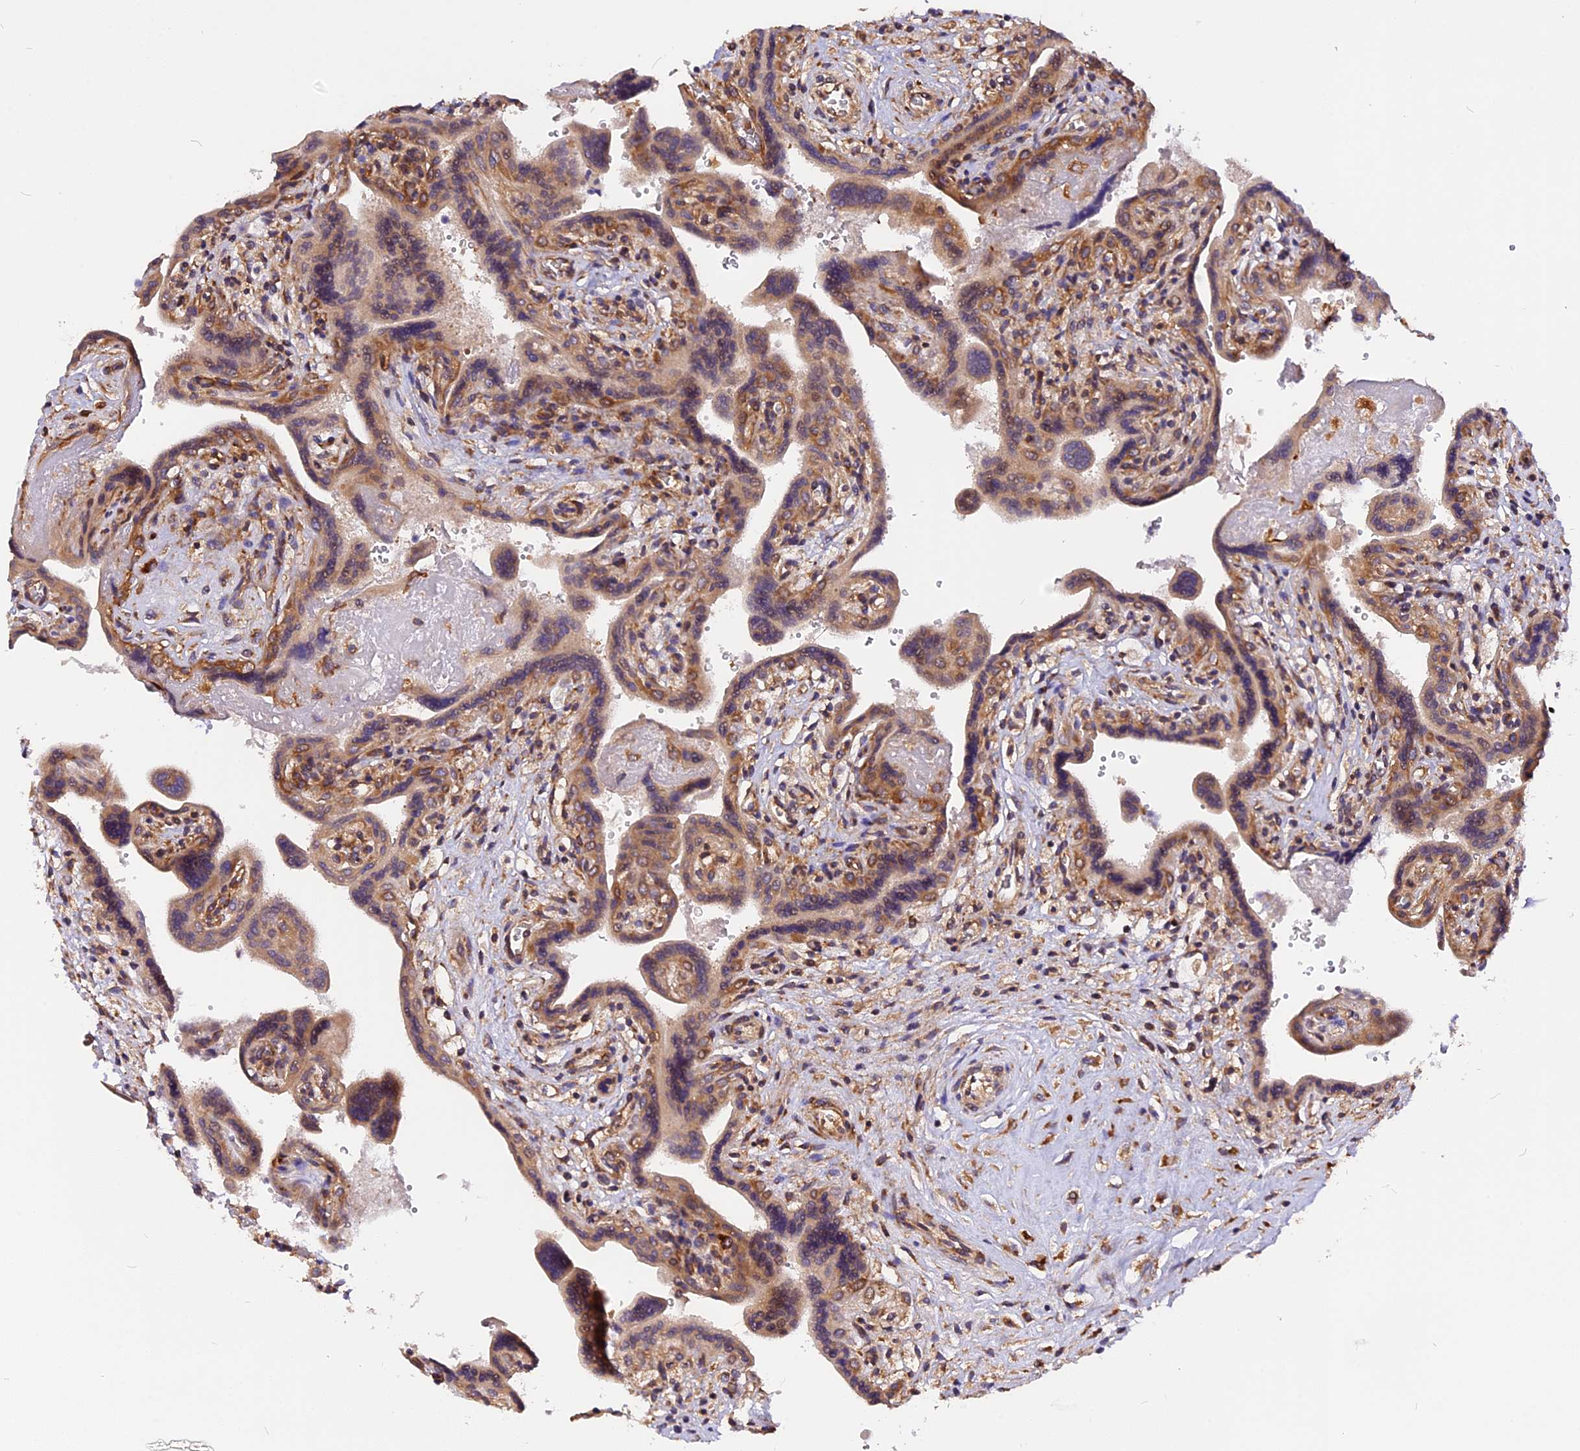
{"staining": {"intensity": "strong", "quantity": "25%-75%", "location": "cytoplasmic/membranous"}, "tissue": "placenta", "cell_type": "Trophoblastic cells", "image_type": "normal", "snomed": [{"axis": "morphology", "description": "Normal tissue, NOS"}, {"axis": "topography", "description": "Placenta"}], "caption": "Protein analysis of normal placenta displays strong cytoplasmic/membranous staining in approximately 25%-75% of trophoblastic cells. (Brightfield microscopy of DAB IHC at high magnification).", "gene": "GNPTAB", "patient": {"sex": "female", "age": 37}}